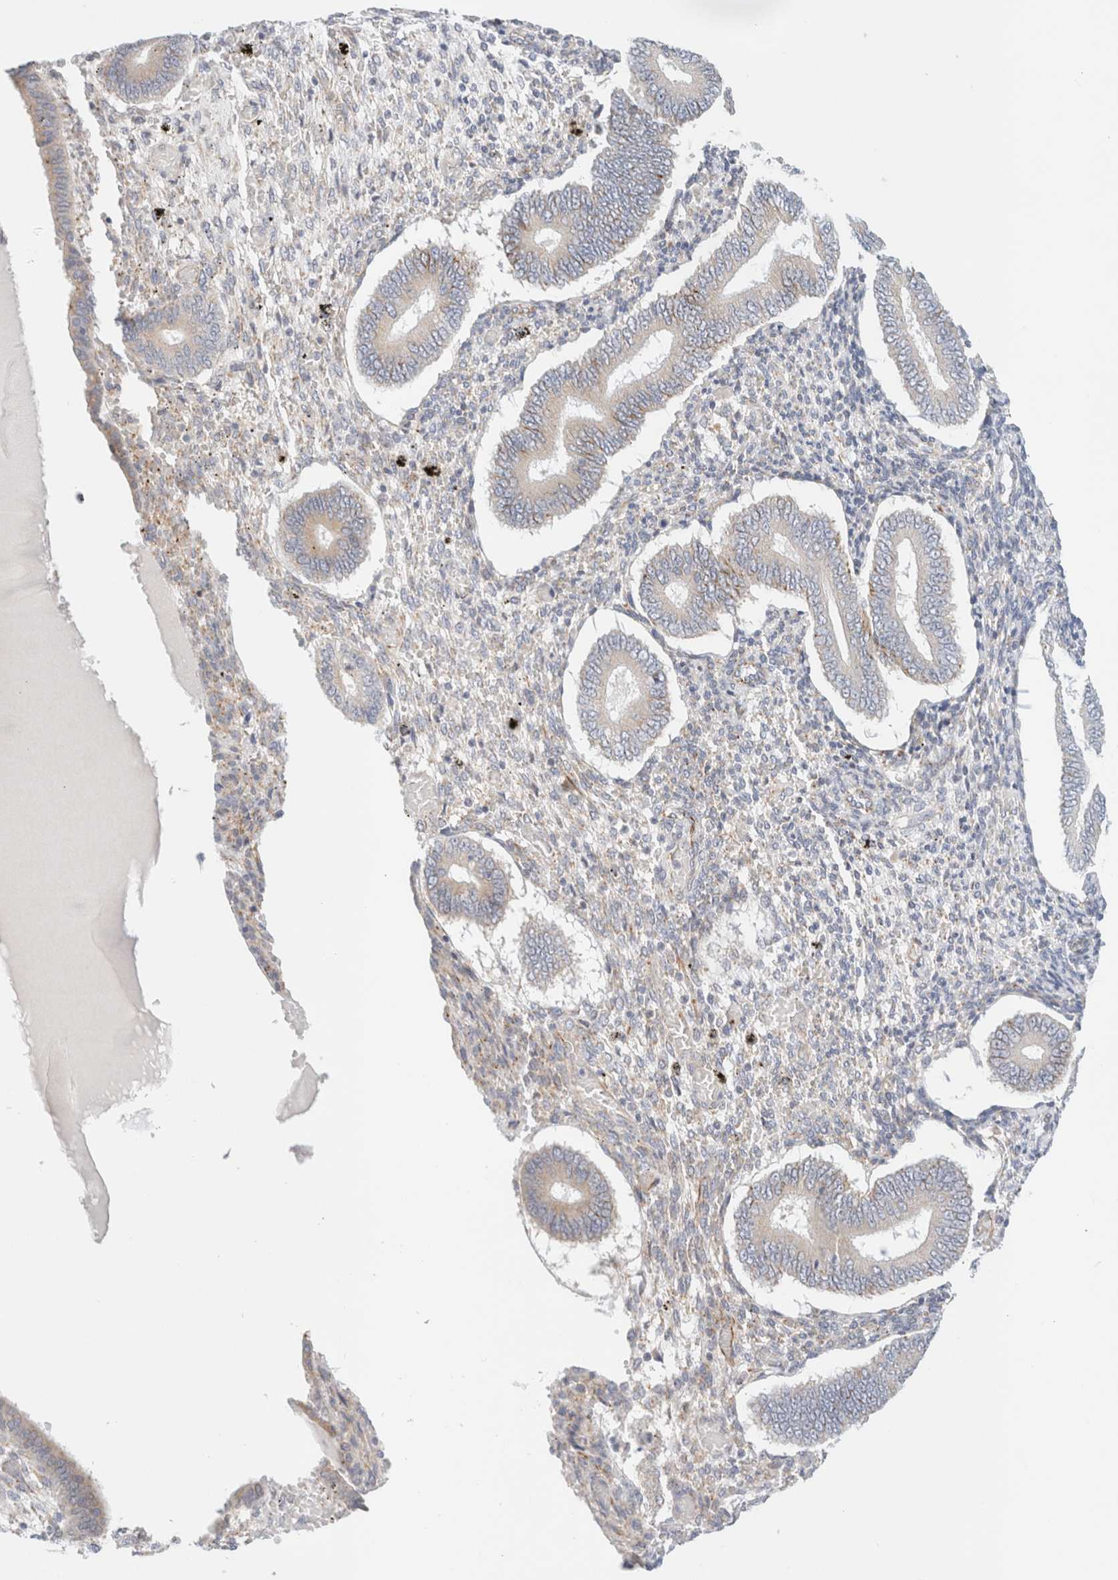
{"staining": {"intensity": "negative", "quantity": "none", "location": "none"}, "tissue": "endometrium", "cell_type": "Cells in endometrial stroma", "image_type": "normal", "snomed": [{"axis": "morphology", "description": "Normal tissue, NOS"}, {"axis": "topography", "description": "Endometrium"}], "caption": "Immunohistochemical staining of unremarkable human endometrium demonstrates no significant expression in cells in endometrial stroma.", "gene": "SLC25A48", "patient": {"sex": "female", "age": 42}}